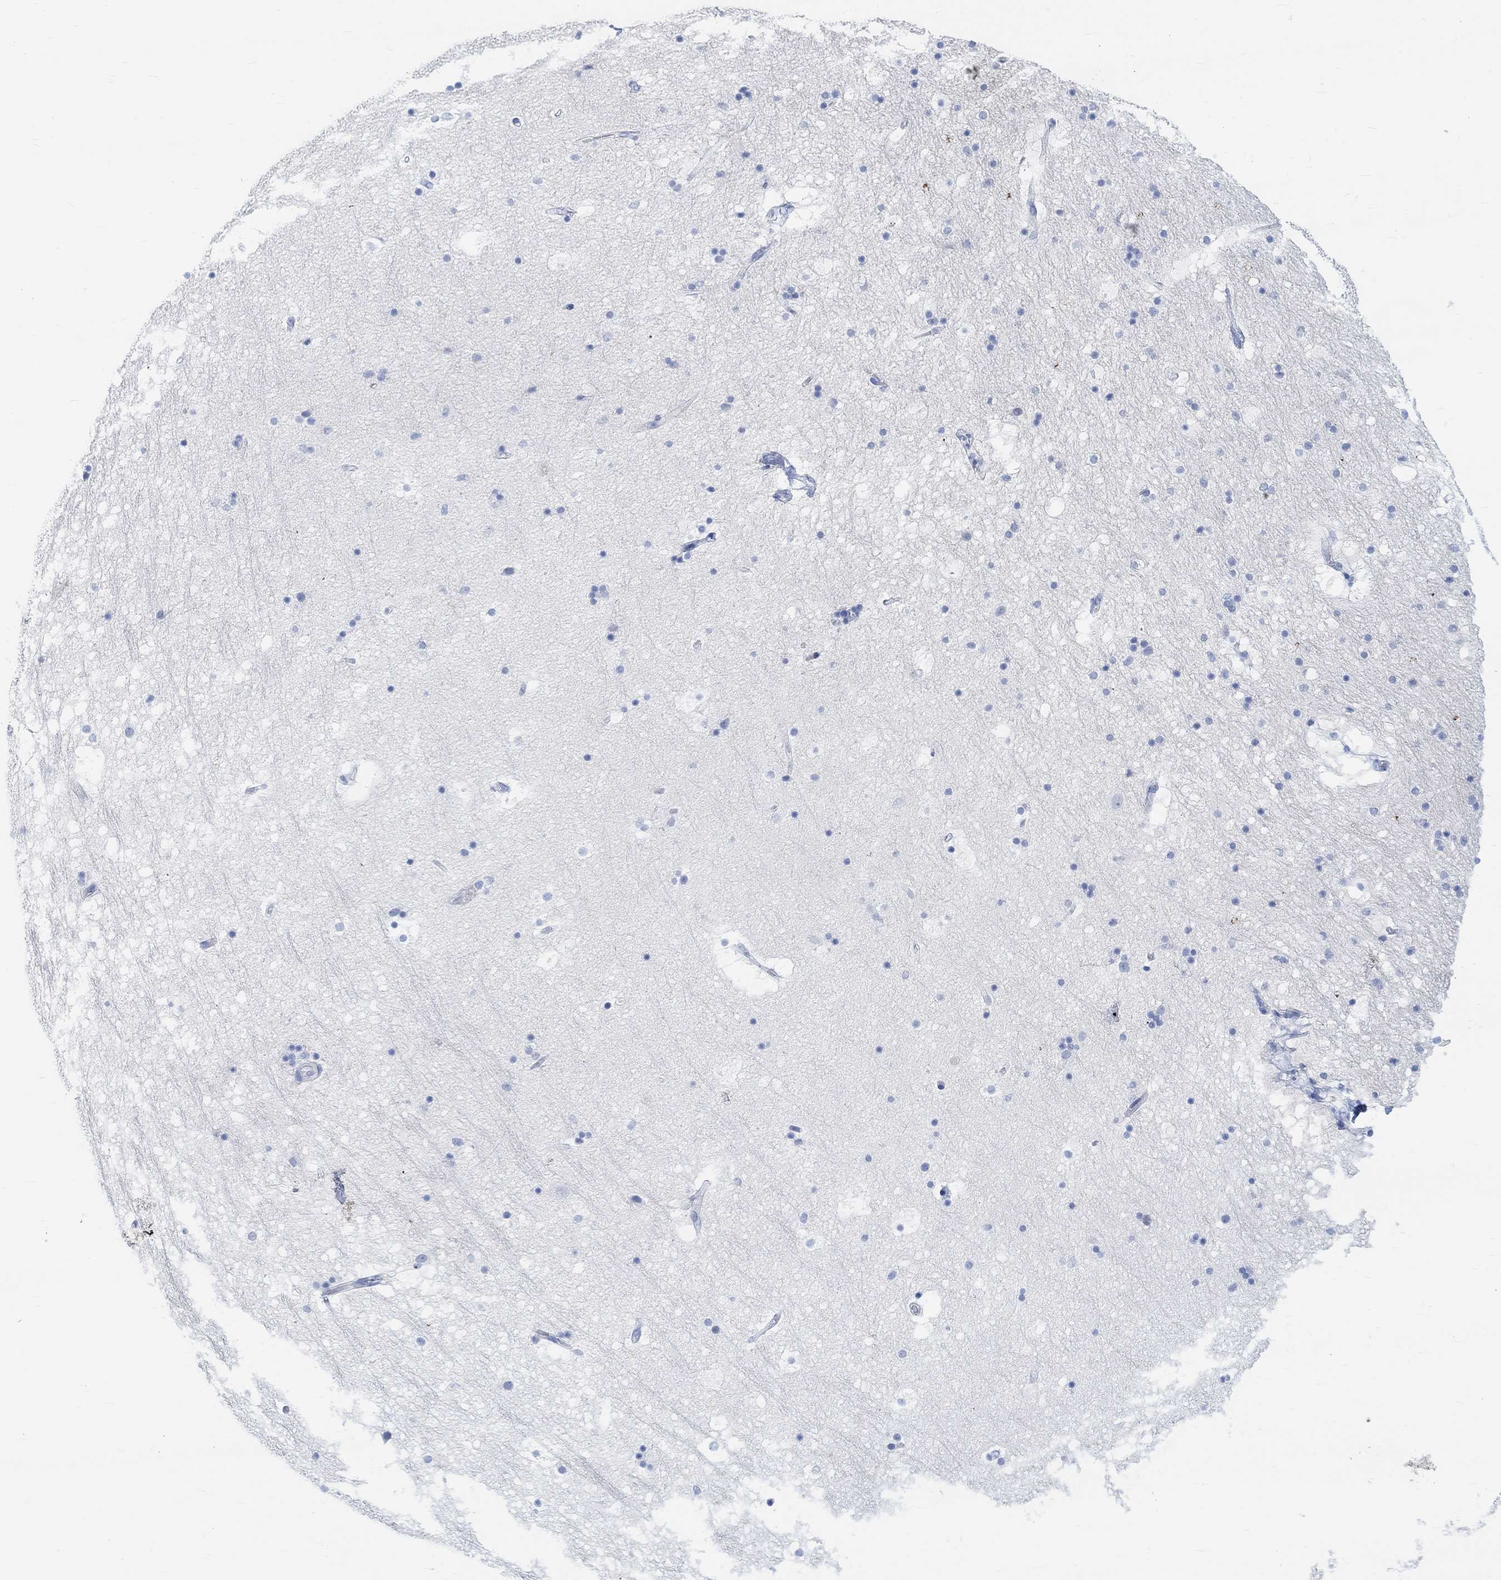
{"staining": {"intensity": "negative", "quantity": "none", "location": "none"}, "tissue": "hippocampus", "cell_type": "Glial cells", "image_type": "normal", "snomed": [{"axis": "morphology", "description": "Normal tissue, NOS"}, {"axis": "topography", "description": "Hippocampus"}], "caption": "DAB (3,3'-diaminobenzidine) immunohistochemical staining of unremarkable hippocampus displays no significant expression in glial cells. (DAB immunohistochemistry (IHC) with hematoxylin counter stain).", "gene": "ENO4", "patient": {"sex": "male", "age": 51}}